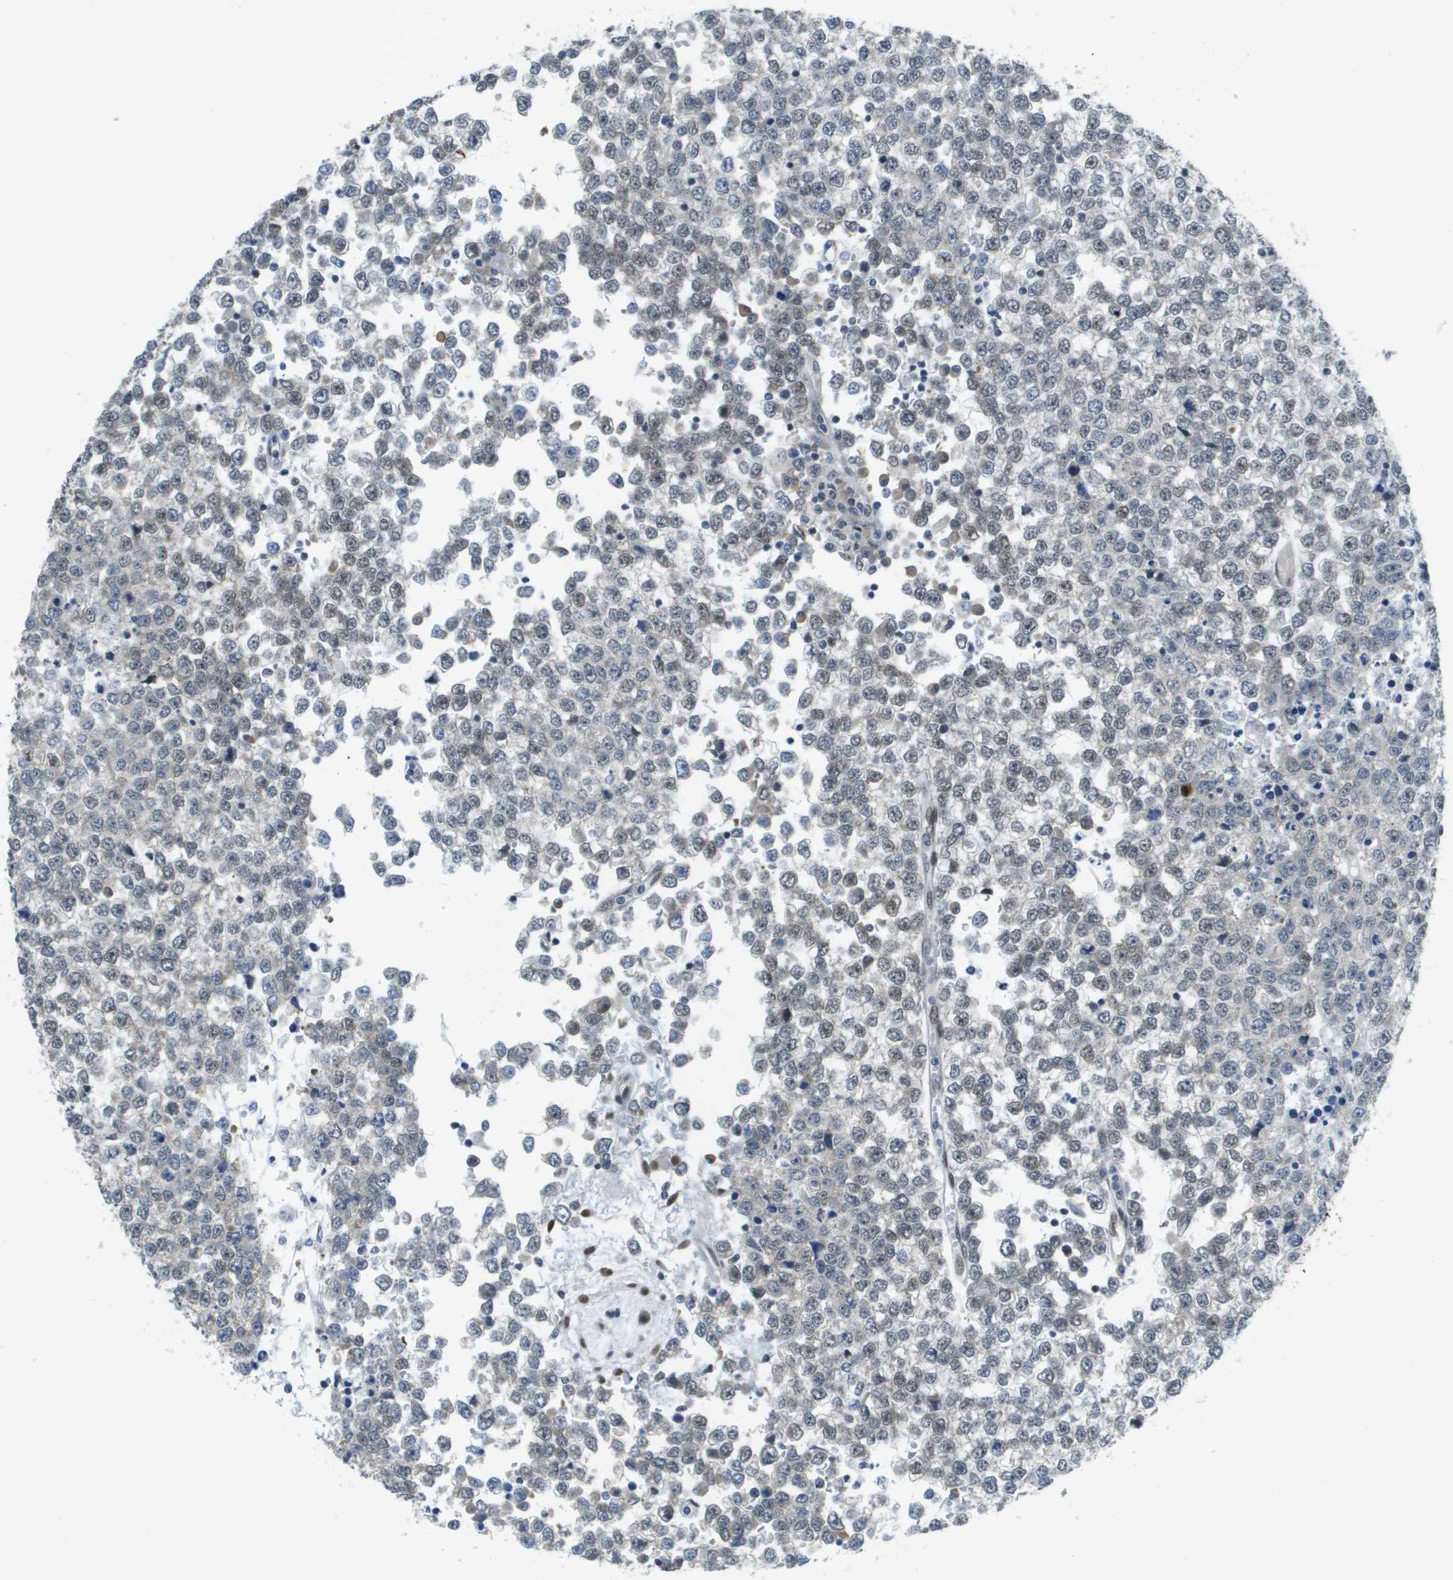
{"staining": {"intensity": "moderate", "quantity": "<25%", "location": "nuclear"}, "tissue": "testis cancer", "cell_type": "Tumor cells", "image_type": "cancer", "snomed": [{"axis": "morphology", "description": "Seminoma, NOS"}, {"axis": "topography", "description": "Testis"}], "caption": "Immunohistochemical staining of human testis cancer displays low levels of moderate nuclear staining in about <25% of tumor cells. The staining was performed using DAB (3,3'-diaminobenzidine), with brown indicating positive protein expression. Nuclei are stained blue with hematoxylin.", "gene": "ARID1B", "patient": {"sex": "male", "age": 65}}